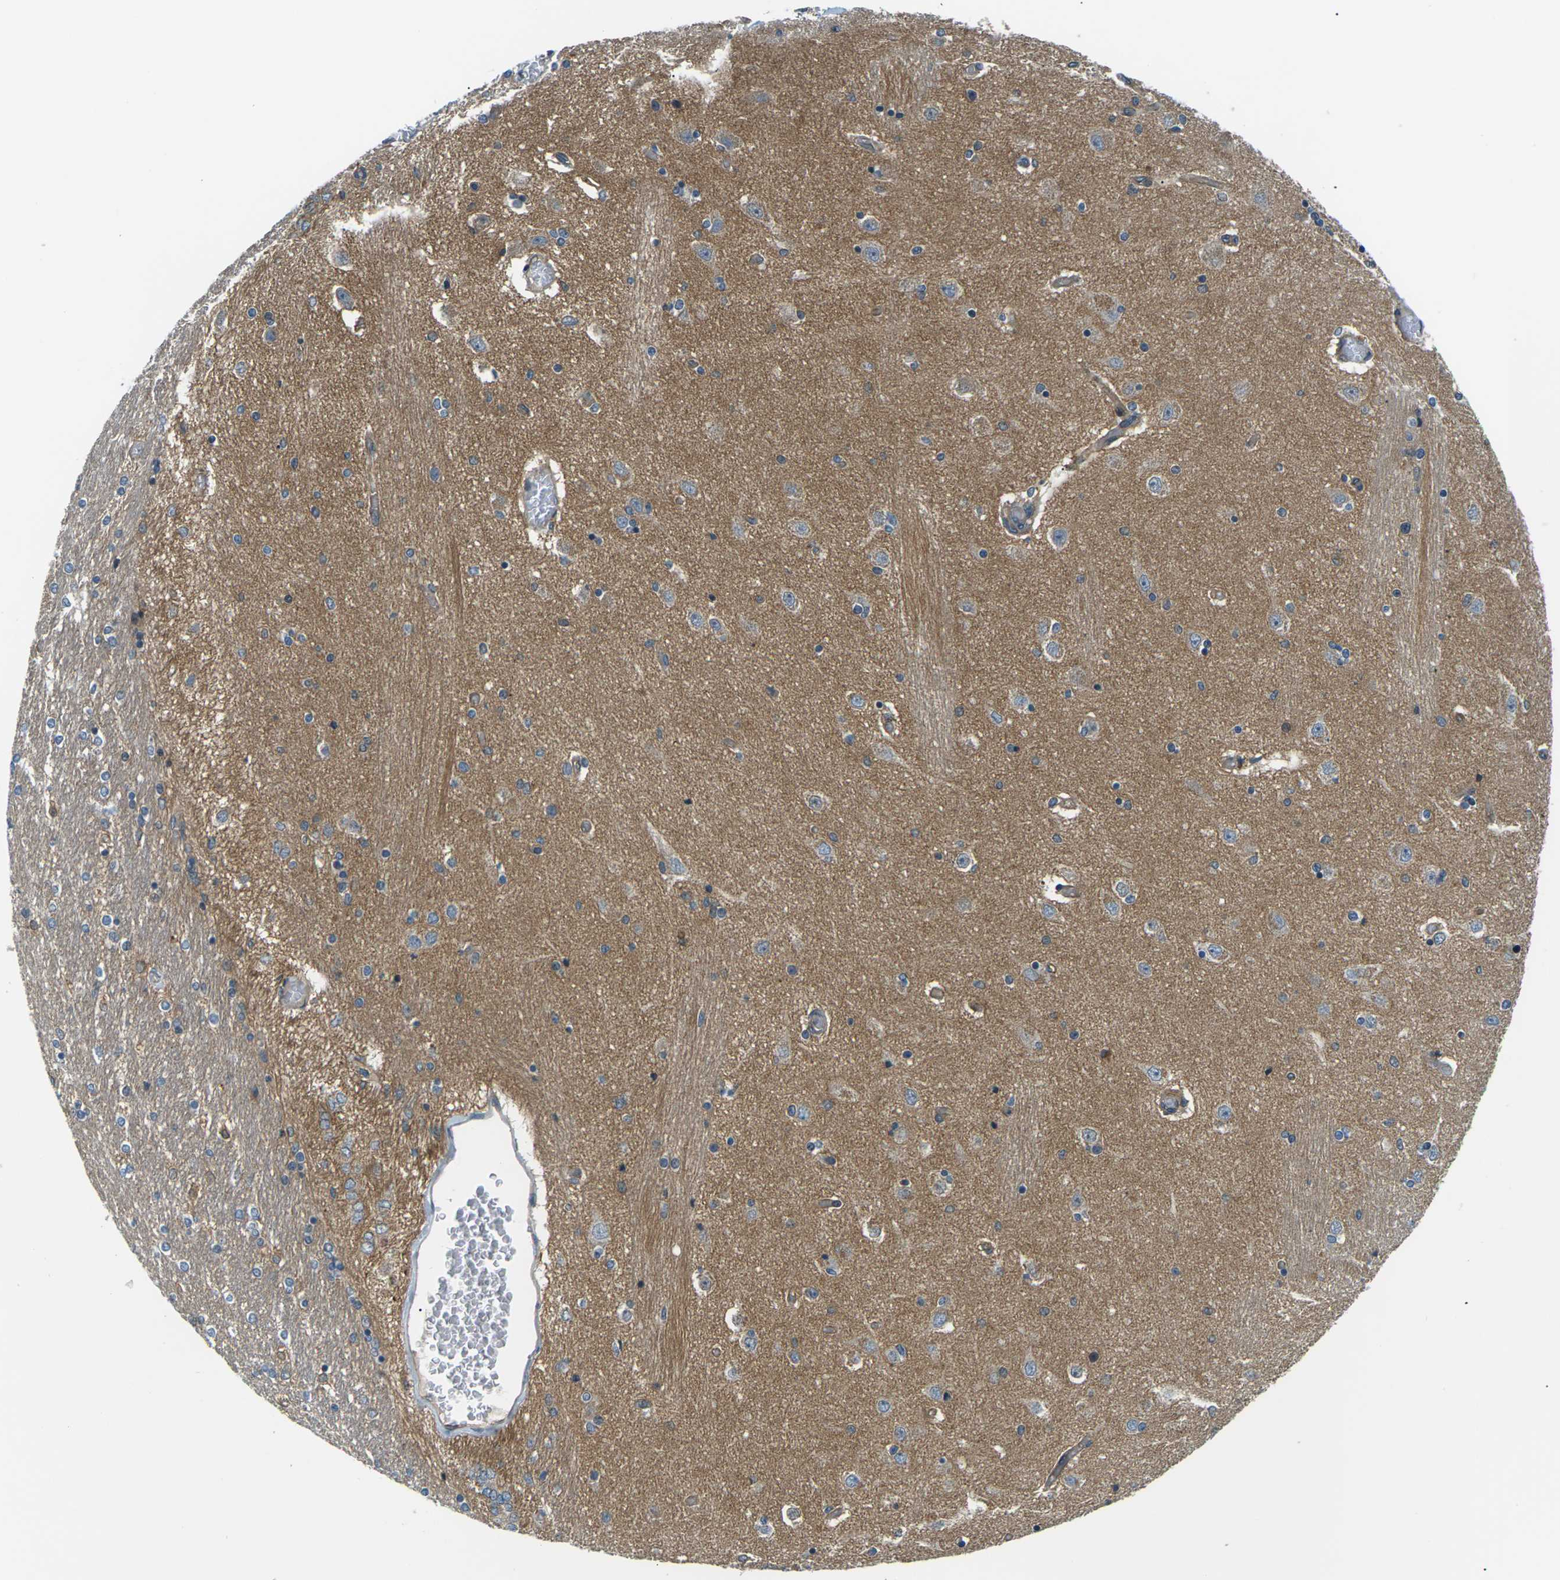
{"staining": {"intensity": "weak", "quantity": "25%-75%", "location": "cytoplasmic/membranous"}, "tissue": "hippocampus", "cell_type": "Glial cells", "image_type": "normal", "snomed": [{"axis": "morphology", "description": "Normal tissue, NOS"}, {"axis": "topography", "description": "Hippocampus"}], "caption": "Hippocampus stained with a brown dye exhibits weak cytoplasmic/membranous positive positivity in about 25%-75% of glial cells.", "gene": "SLC13A3", "patient": {"sex": "female", "age": 54}}